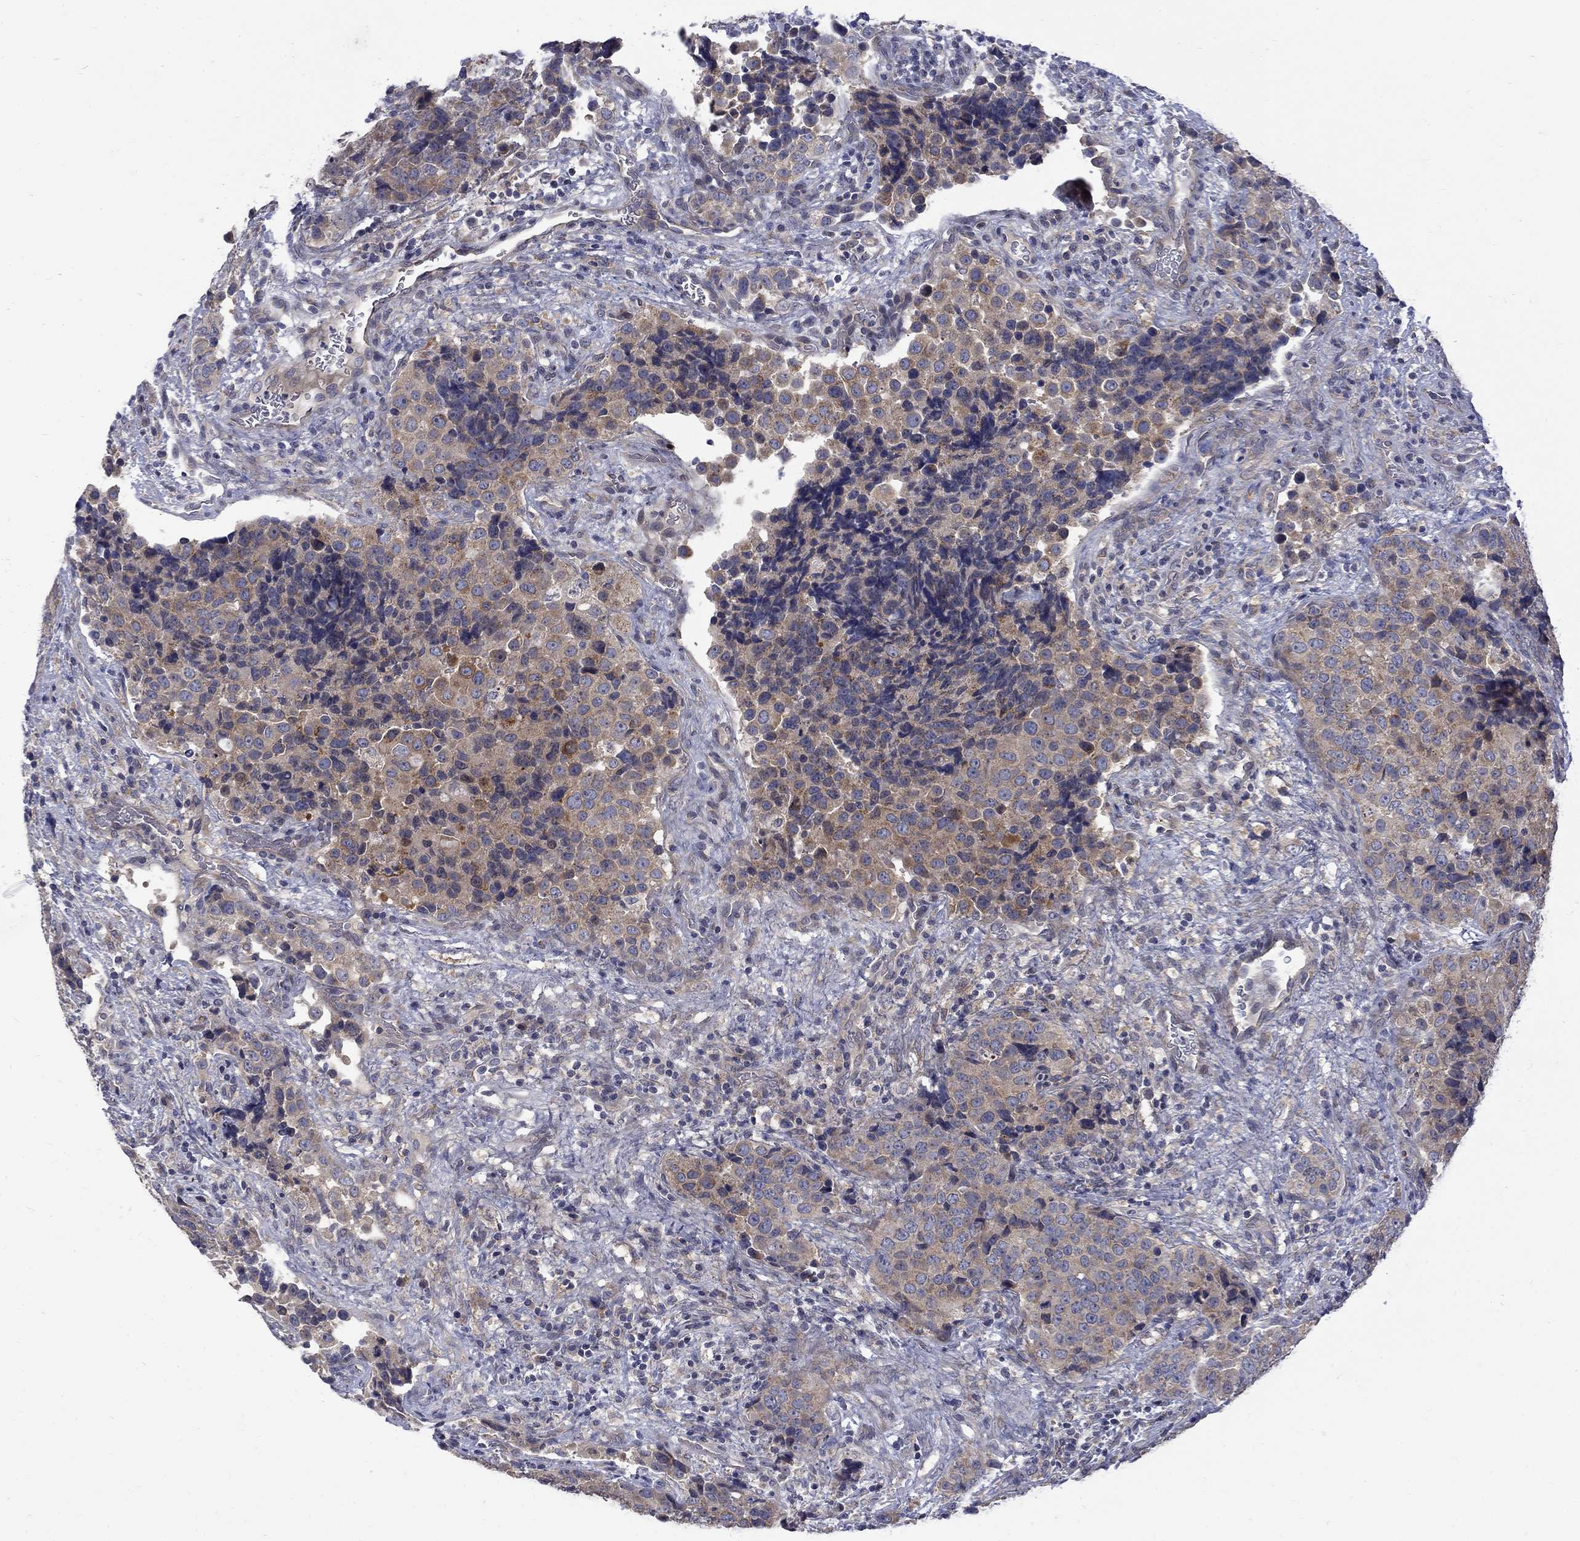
{"staining": {"intensity": "moderate", "quantity": "<25%", "location": "cytoplasmic/membranous"}, "tissue": "urothelial cancer", "cell_type": "Tumor cells", "image_type": "cancer", "snomed": [{"axis": "morphology", "description": "Urothelial carcinoma, NOS"}, {"axis": "topography", "description": "Urinary bladder"}], "caption": "High-magnification brightfield microscopy of transitional cell carcinoma stained with DAB (brown) and counterstained with hematoxylin (blue). tumor cells exhibit moderate cytoplasmic/membranous expression is identified in approximately<25% of cells.", "gene": "SH2B1", "patient": {"sex": "male", "age": 52}}